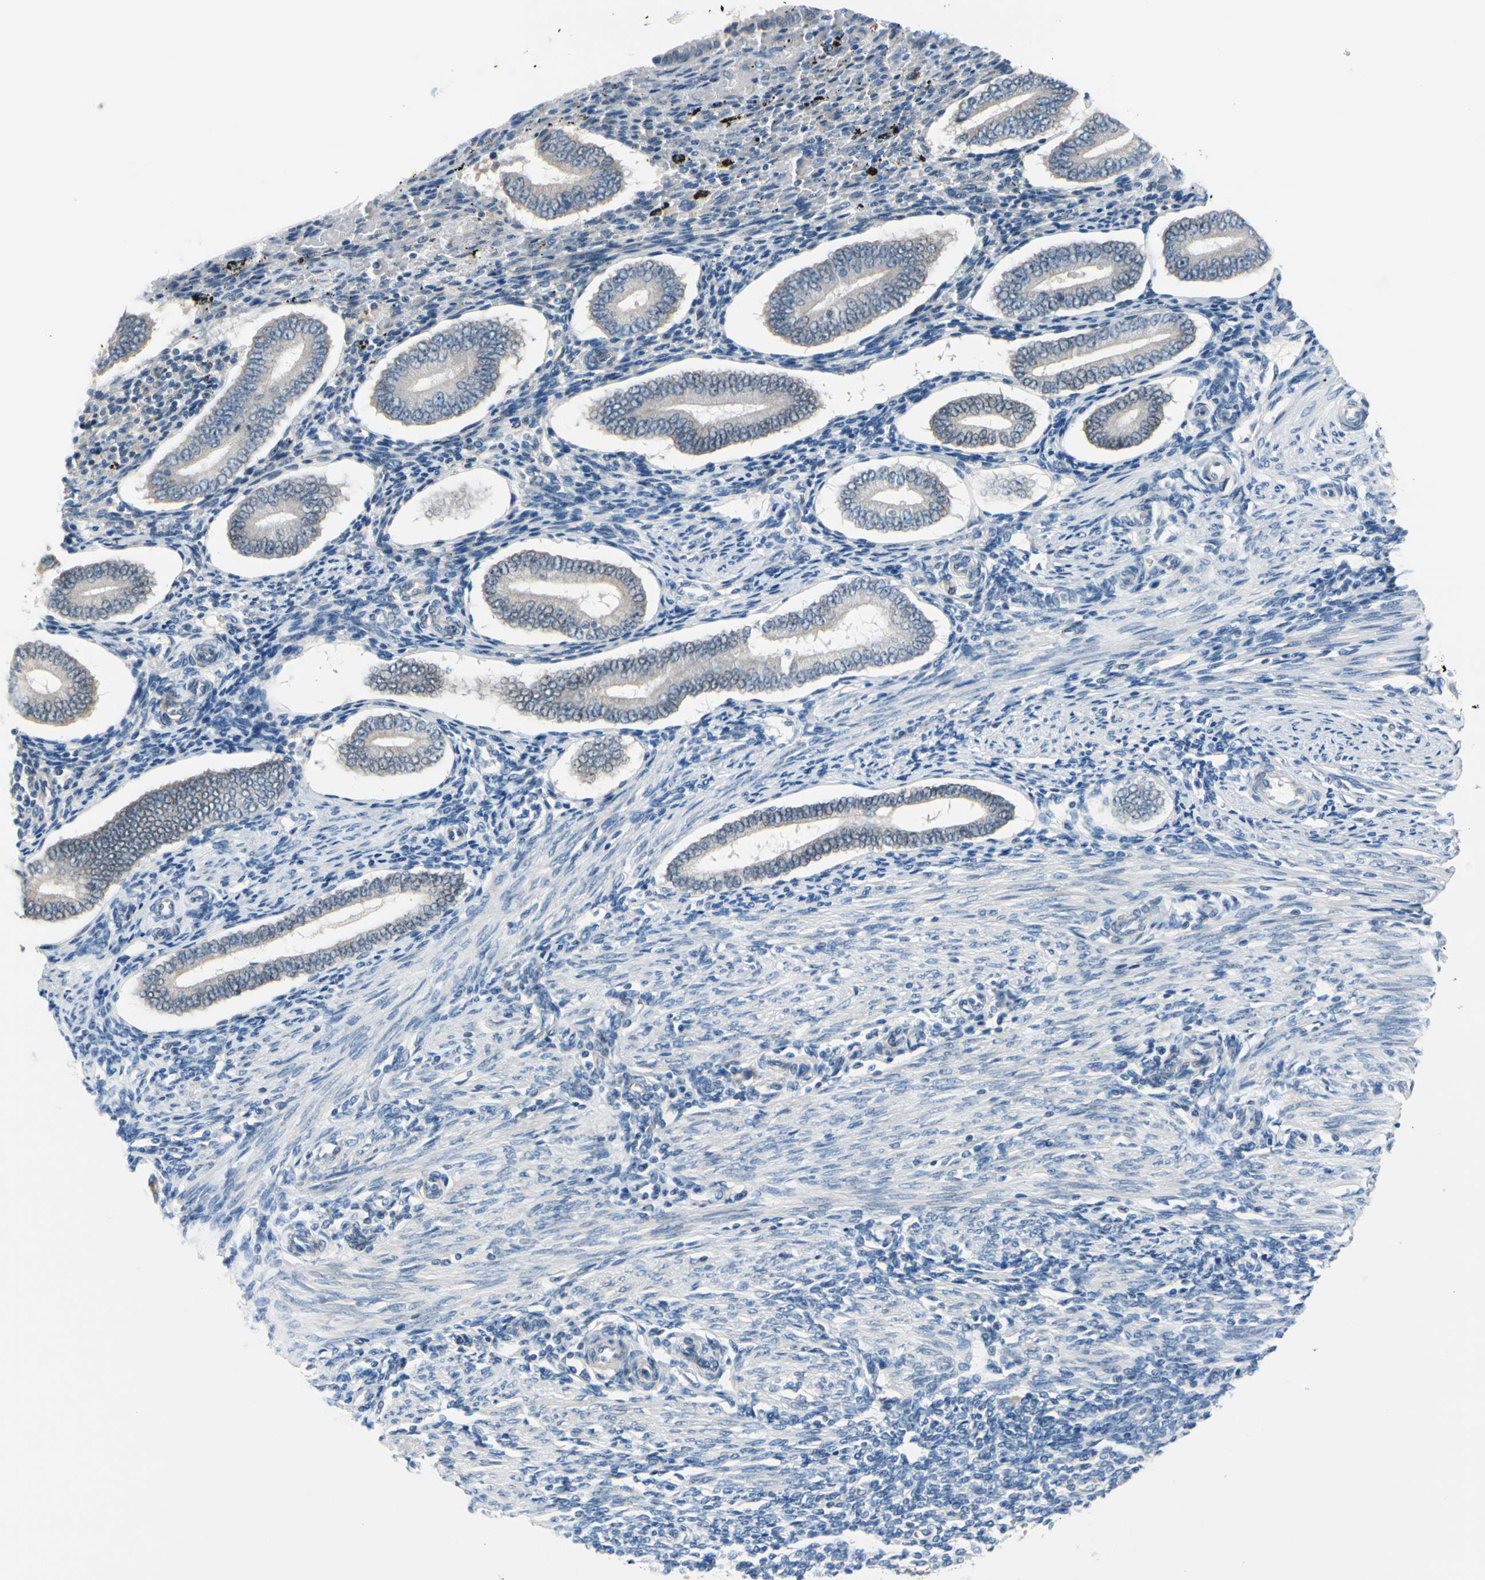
{"staining": {"intensity": "negative", "quantity": "none", "location": "none"}, "tissue": "endometrium", "cell_type": "Cells in endometrial stroma", "image_type": "normal", "snomed": [{"axis": "morphology", "description": "Normal tissue, NOS"}, {"axis": "topography", "description": "Endometrium"}], "caption": "This is an immunohistochemistry histopathology image of benign endometrium. There is no staining in cells in endometrial stroma.", "gene": "FCER2", "patient": {"sex": "female", "age": 42}}